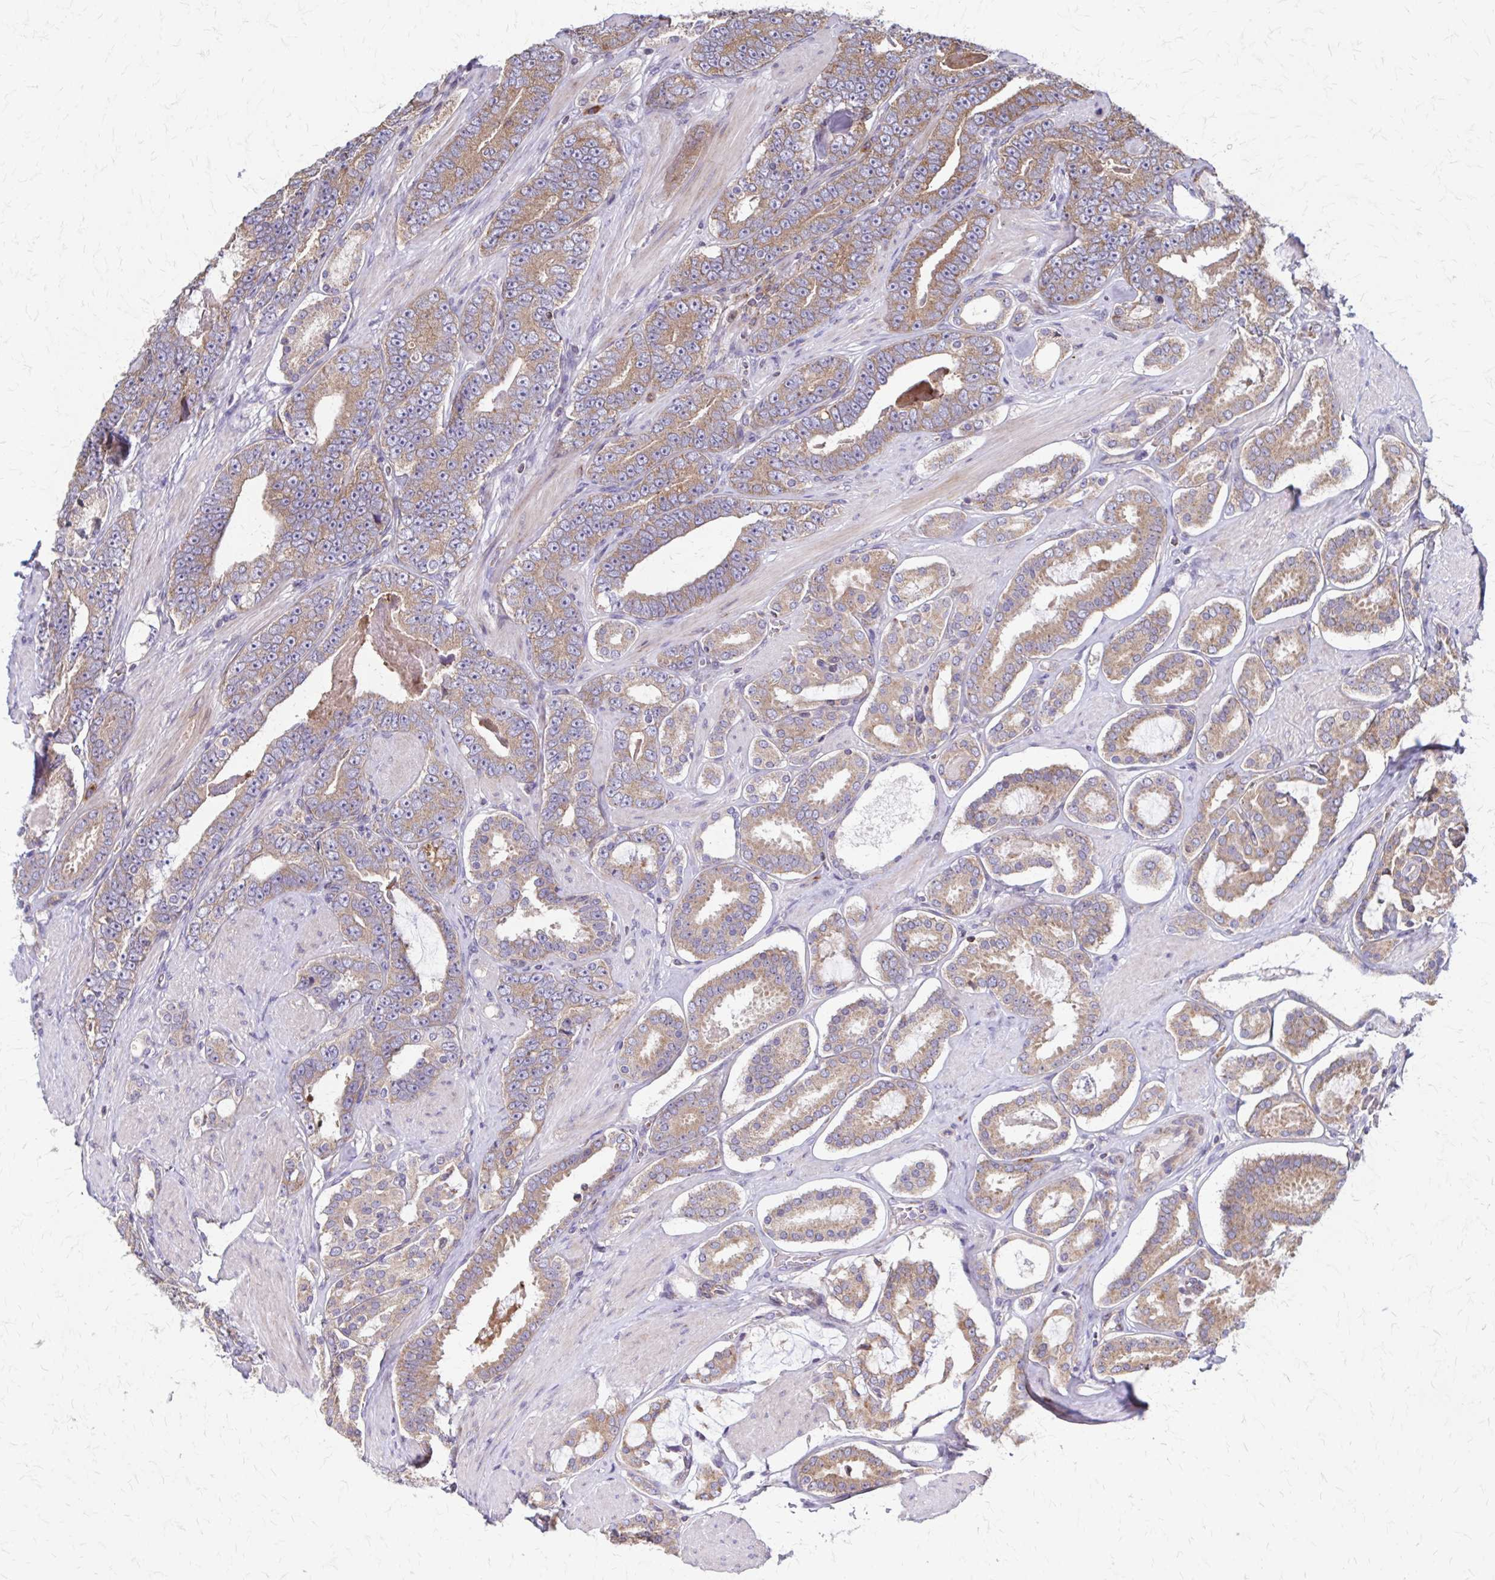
{"staining": {"intensity": "moderate", "quantity": ">75%", "location": "cytoplasmic/membranous"}, "tissue": "prostate cancer", "cell_type": "Tumor cells", "image_type": "cancer", "snomed": [{"axis": "morphology", "description": "Adenocarcinoma, High grade"}, {"axis": "topography", "description": "Prostate"}], "caption": "A histopathology image of adenocarcinoma (high-grade) (prostate) stained for a protein shows moderate cytoplasmic/membranous brown staining in tumor cells. The staining was performed using DAB (3,3'-diaminobenzidine), with brown indicating positive protein expression. Nuclei are stained blue with hematoxylin.", "gene": "EEF2", "patient": {"sex": "male", "age": 63}}